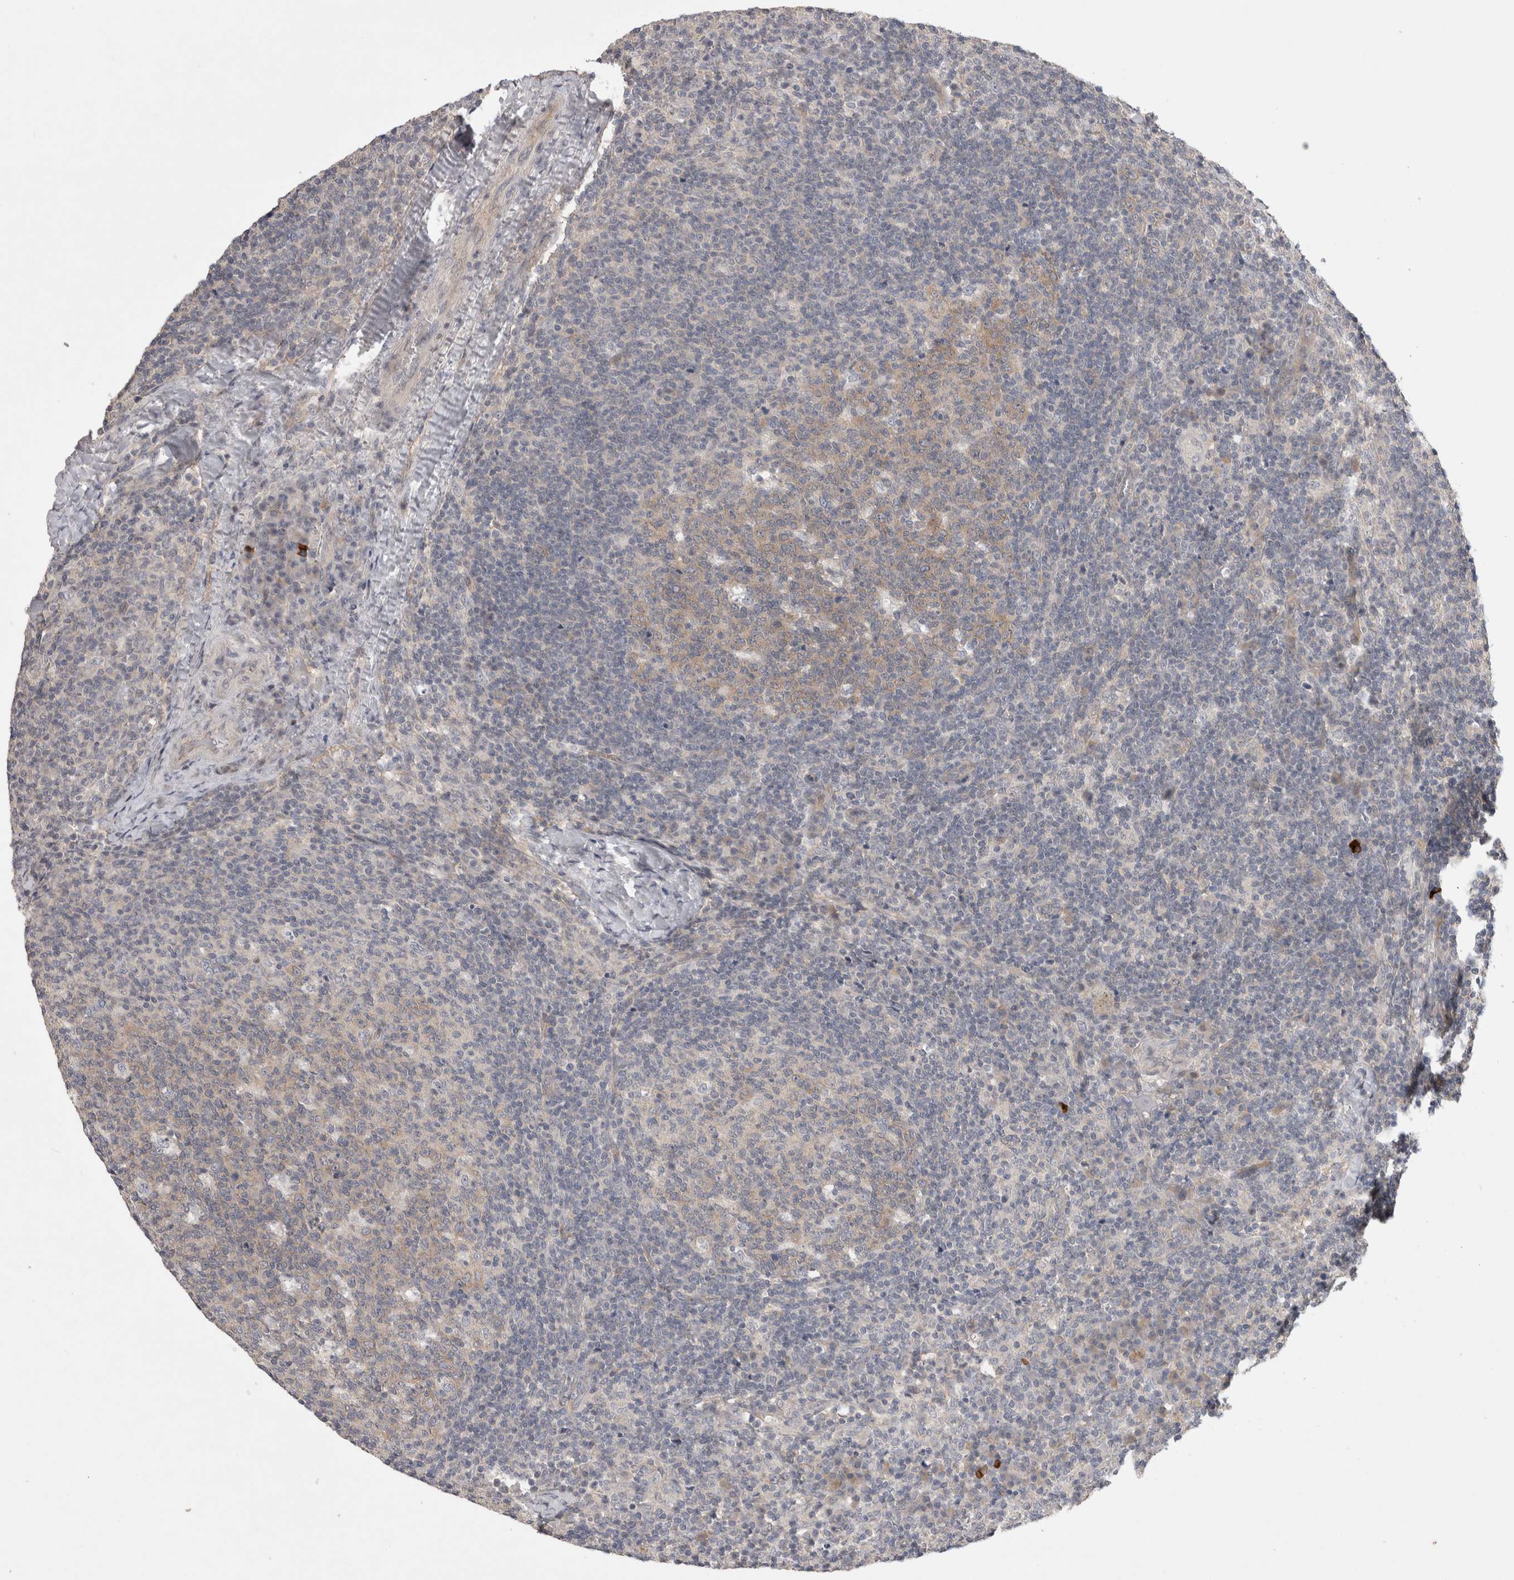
{"staining": {"intensity": "weak", "quantity": "<25%", "location": "cytoplasmic/membranous"}, "tissue": "lymph node", "cell_type": "Germinal center cells", "image_type": "normal", "snomed": [{"axis": "morphology", "description": "Normal tissue, NOS"}, {"axis": "morphology", "description": "Inflammation, NOS"}, {"axis": "topography", "description": "Lymph node"}], "caption": "DAB (3,3'-diaminobenzidine) immunohistochemical staining of unremarkable human lymph node reveals no significant expression in germinal center cells. (Immunohistochemistry (ihc), brightfield microscopy, high magnification).", "gene": "CERS3", "patient": {"sex": "male", "age": 55}}